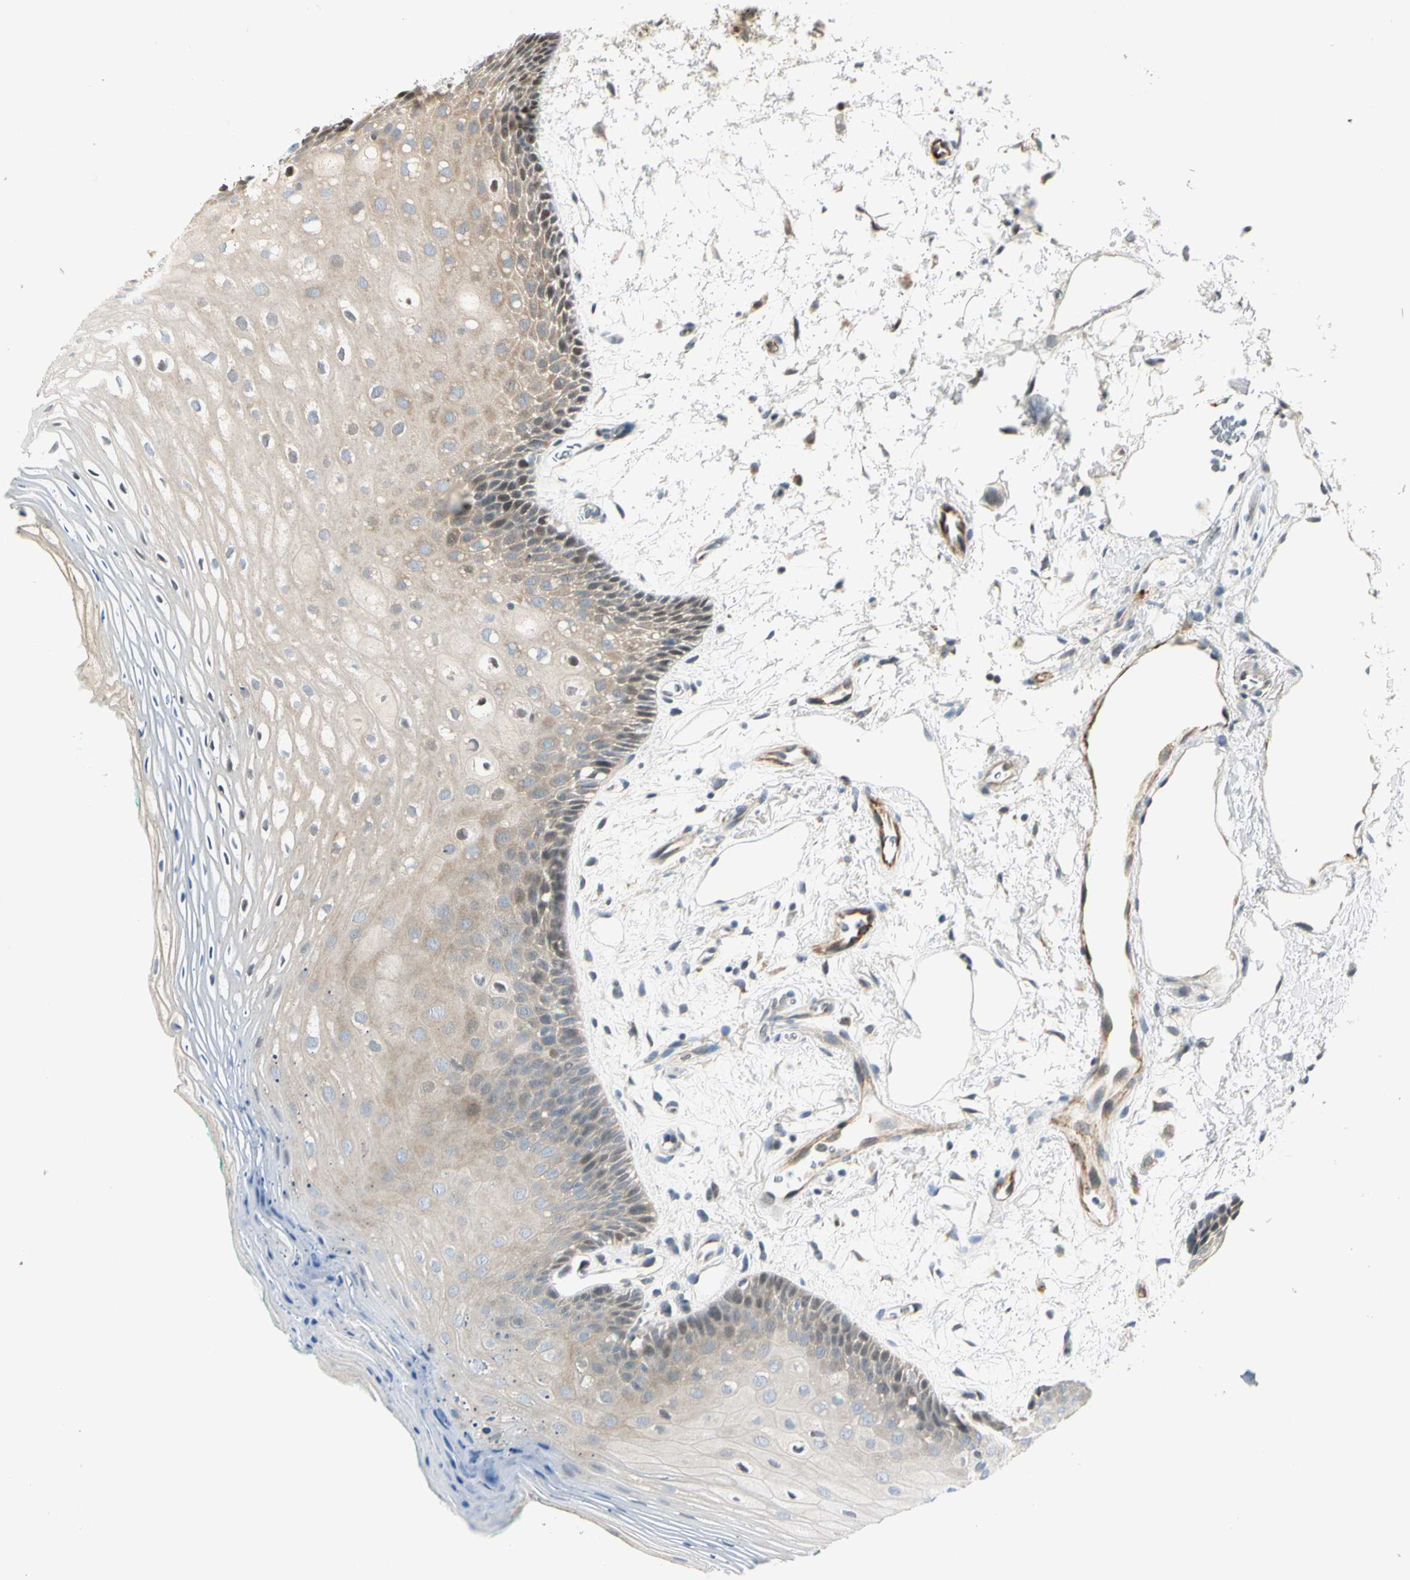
{"staining": {"intensity": "weak", "quantity": "25%-75%", "location": "cytoplasmic/membranous"}, "tissue": "oral mucosa", "cell_type": "Squamous epithelial cells", "image_type": "normal", "snomed": [{"axis": "morphology", "description": "Normal tissue, NOS"}, {"axis": "topography", "description": "Skeletal muscle"}, {"axis": "topography", "description": "Oral tissue"}, {"axis": "topography", "description": "Peripheral nerve tissue"}], "caption": "High-magnification brightfield microscopy of benign oral mucosa stained with DAB (brown) and counterstained with hematoxylin (blue). squamous epithelial cells exhibit weak cytoplasmic/membranous staining is identified in approximately25%-75% of cells. The staining is performed using DAB brown chromogen to label protein expression. The nuclei are counter-stained blue using hematoxylin.", "gene": "NPDC1", "patient": {"sex": "female", "age": 84}}